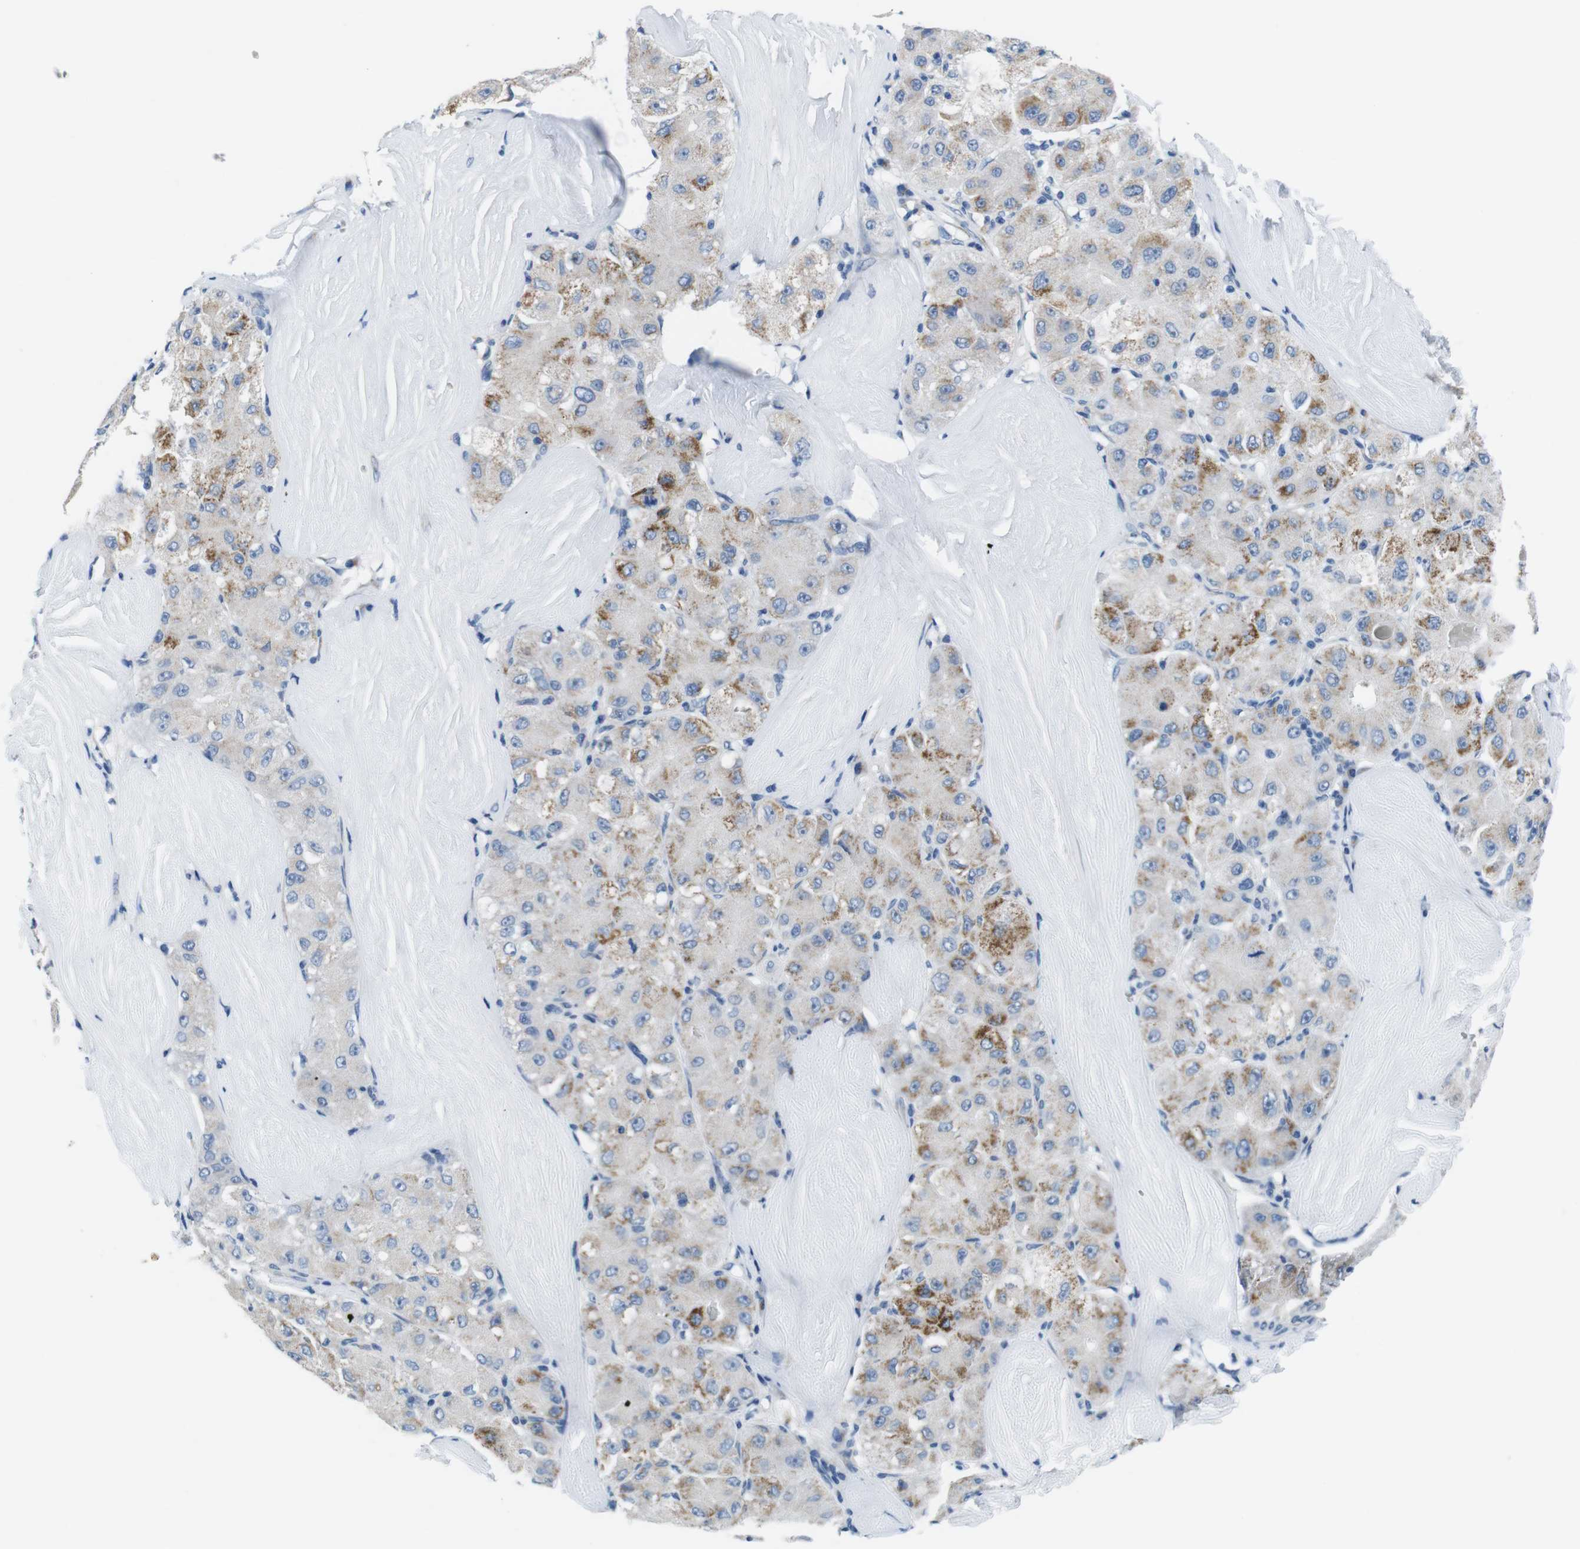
{"staining": {"intensity": "moderate", "quantity": "25%-75%", "location": "cytoplasmic/membranous"}, "tissue": "liver cancer", "cell_type": "Tumor cells", "image_type": "cancer", "snomed": [{"axis": "morphology", "description": "Carcinoma, Hepatocellular, NOS"}, {"axis": "topography", "description": "Liver"}], "caption": "A medium amount of moderate cytoplasmic/membranous positivity is identified in approximately 25%-75% of tumor cells in liver cancer tissue.", "gene": "GOLGA2", "patient": {"sex": "male", "age": 80}}